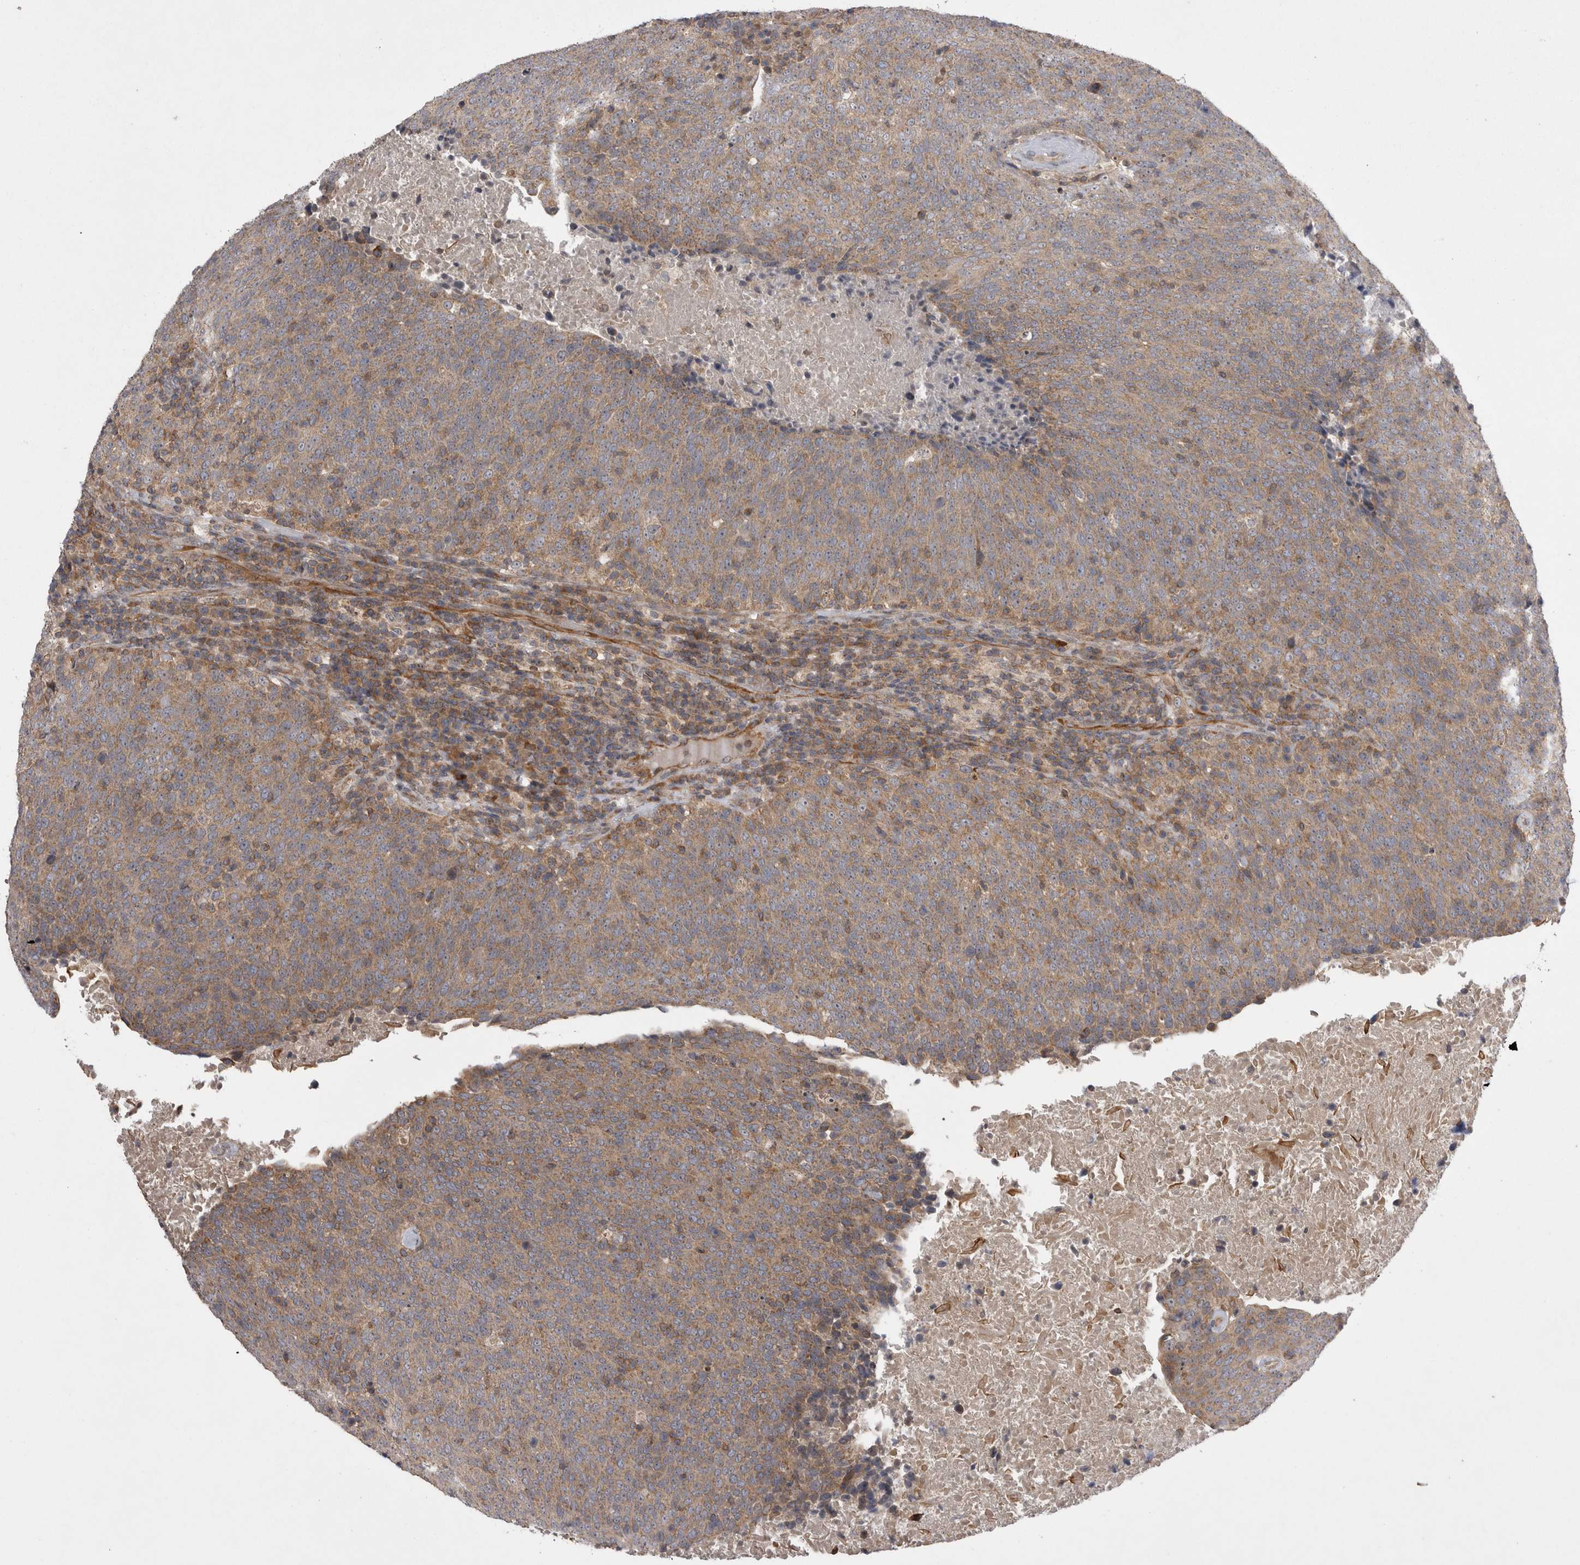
{"staining": {"intensity": "moderate", "quantity": ">75%", "location": "cytoplasmic/membranous"}, "tissue": "head and neck cancer", "cell_type": "Tumor cells", "image_type": "cancer", "snomed": [{"axis": "morphology", "description": "Squamous cell carcinoma, NOS"}, {"axis": "morphology", "description": "Squamous cell carcinoma, metastatic, NOS"}, {"axis": "topography", "description": "Lymph node"}, {"axis": "topography", "description": "Head-Neck"}], "caption": "IHC image of neoplastic tissue: head and neck cancer stained using IHC demonstrates medium levels of moderate protein expression localized specifically in the cytoplasmic/membranous of tumor cells, appearing as a cytoplasmic/membranous brown color.", "gene": "TSPOAP1", "patient": {"sex": "male", "age": 62}}